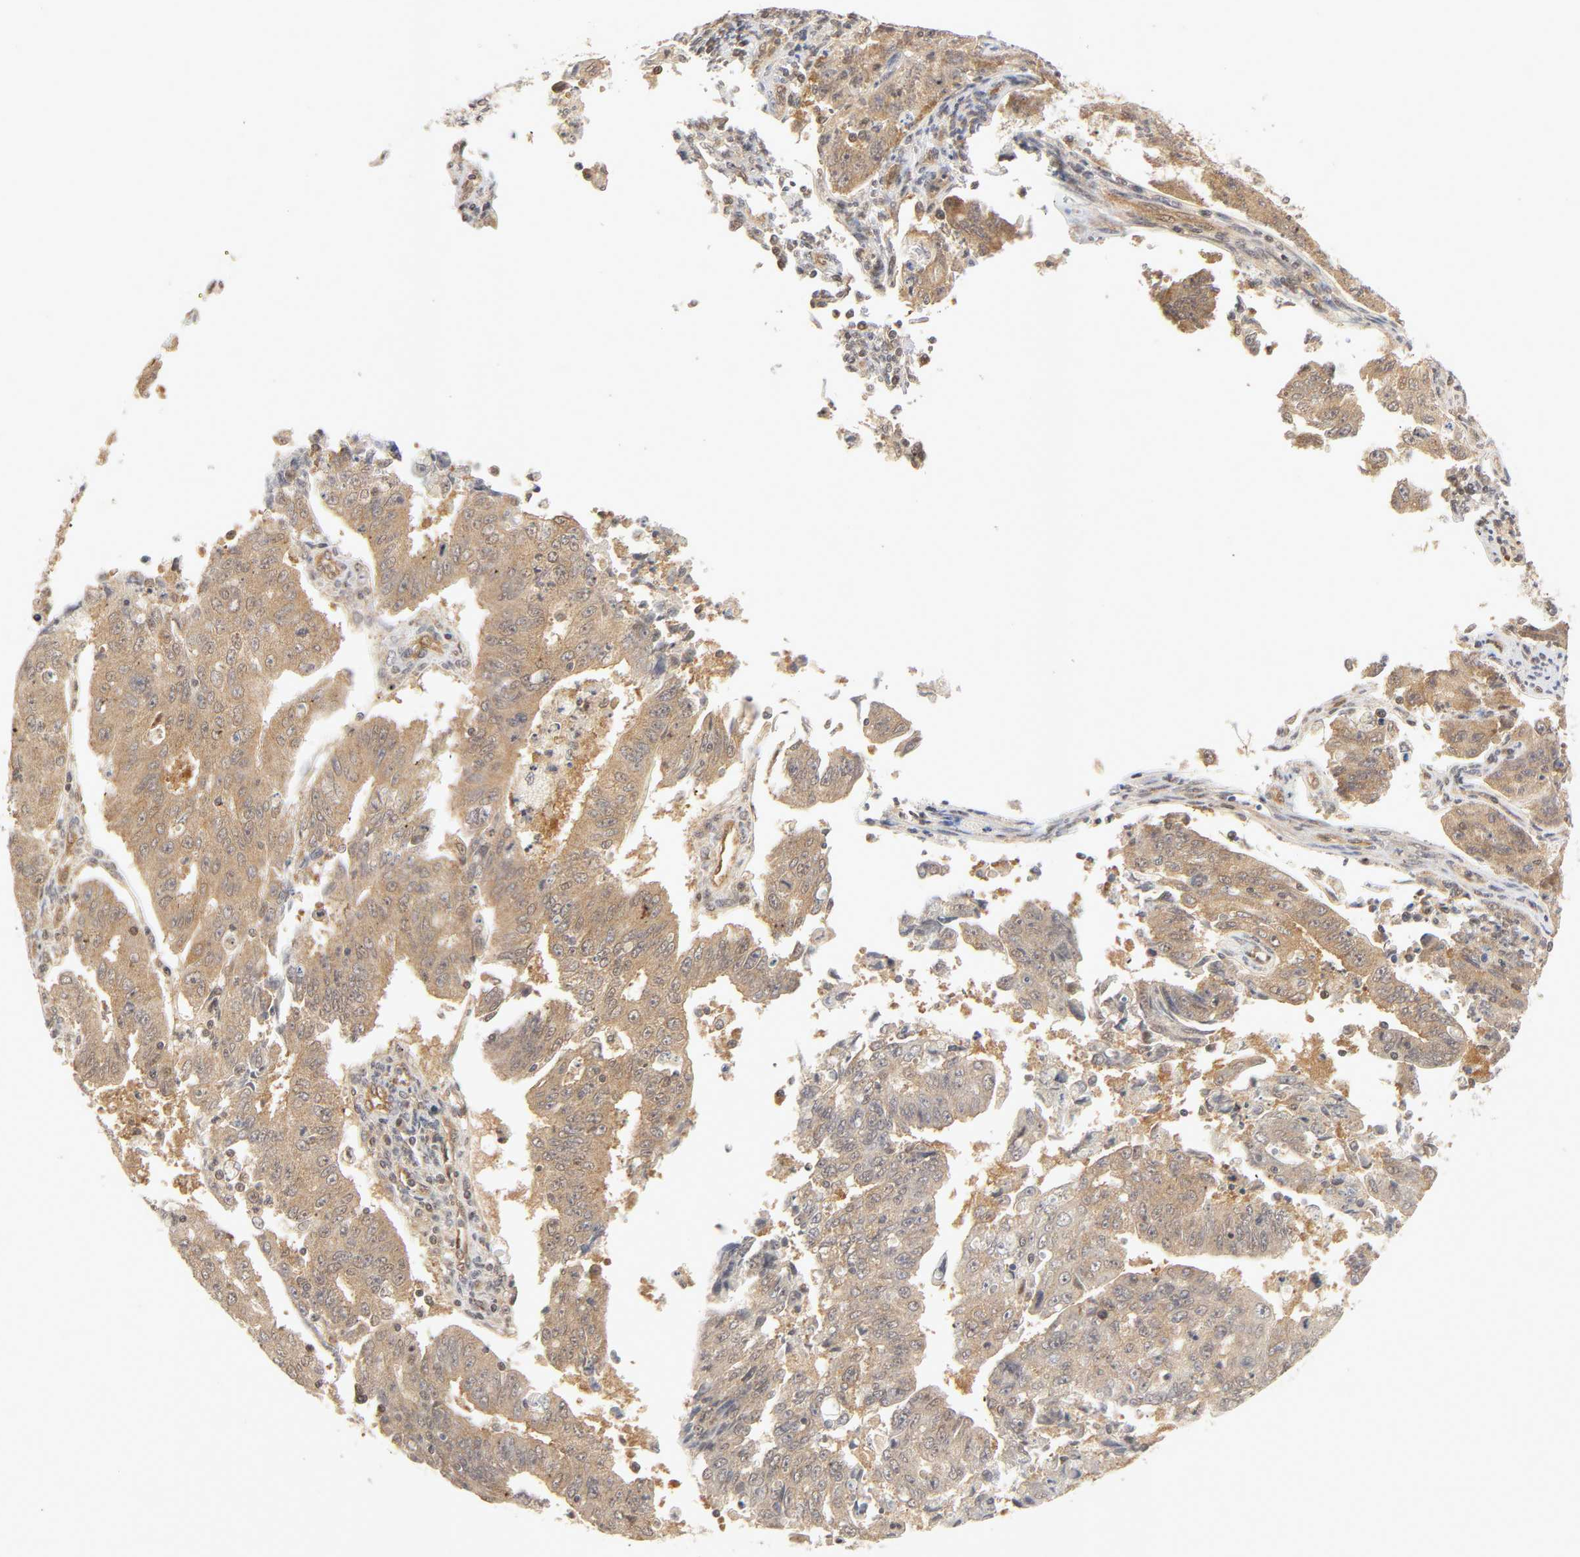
{"staining": {"intensity": "weak", "quantity": ">75%", "location": "cytoplasmic/membranous,nuclear"}, "tissue": "endometrial cancer", "cell_type": "Tumor cells", "image_type": "cancer", "snomed": [{"axis": "morphology", "description": "Adenocarcinoma, NOS"}, {"axis": "topography", "description": "Endometrium"}], "caption": "There is low levels of weak cytoplasmic/membranous and nuclear expression in tumor cells of adenocarcinoma (endometrial), as demonstrated by immunohistochemical staining (brown color).", "gene": "CDC37", "patient": {"sex": "female", "age": 42}}